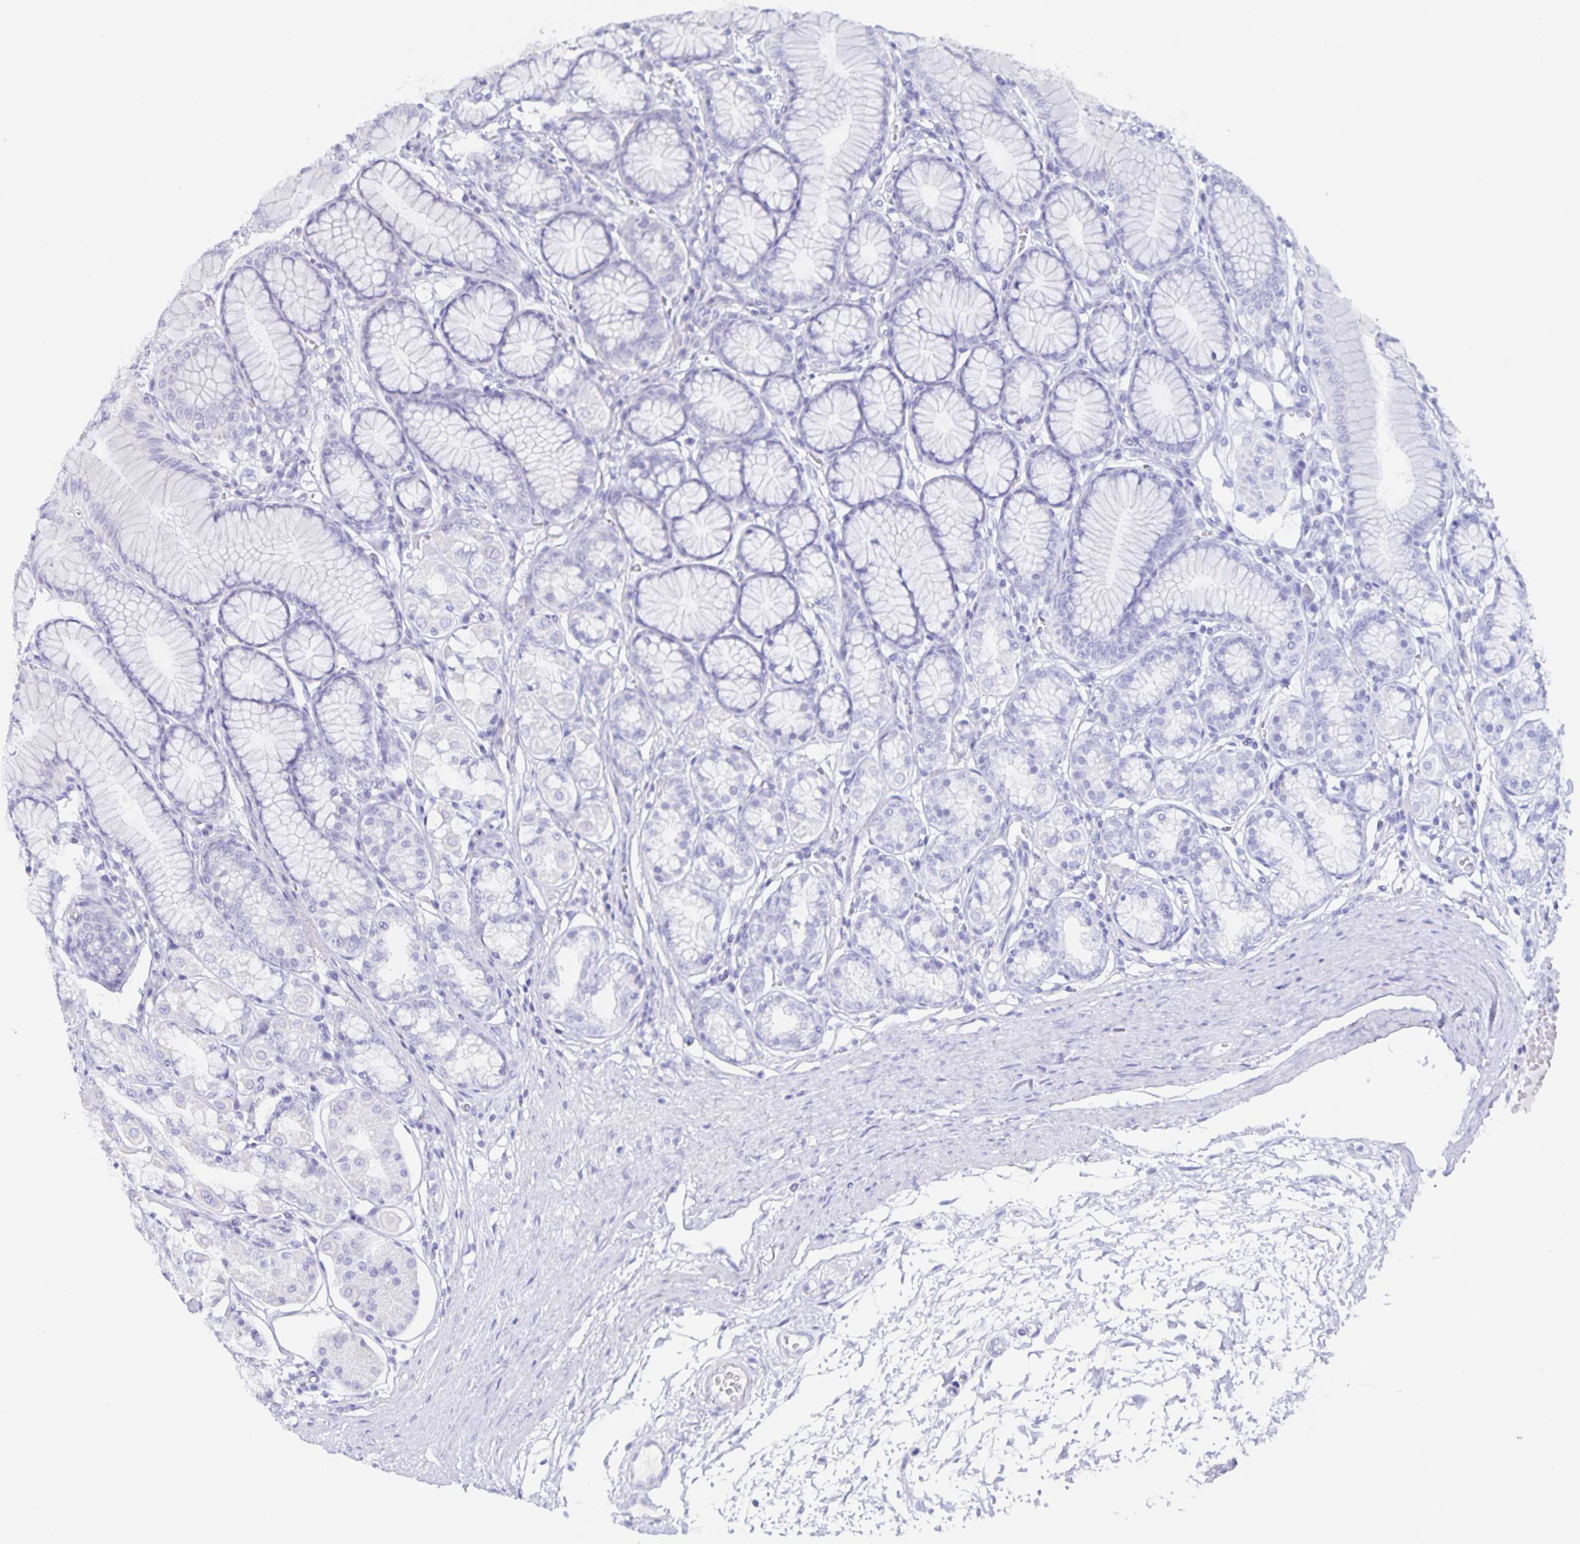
{"staining": {"intensity": "negative", "quantity": "none", "location": "none"}, "tissue": "stomach", "cell_type": "Glandular cells", "image_type": "normal", "snomed": [{"axis": "morphology", "description": "Normal tissue, NOS"}, {"axis": "topography", "description": "Stomach"}, {"axis": "topography", "description": "Stomach, lower"}], "caption": "Image shows no protein positivity in glandular cells of unremarkable stomach.", "gene": "RPL36A", "patient": {"sex": "male", "age": 76}}